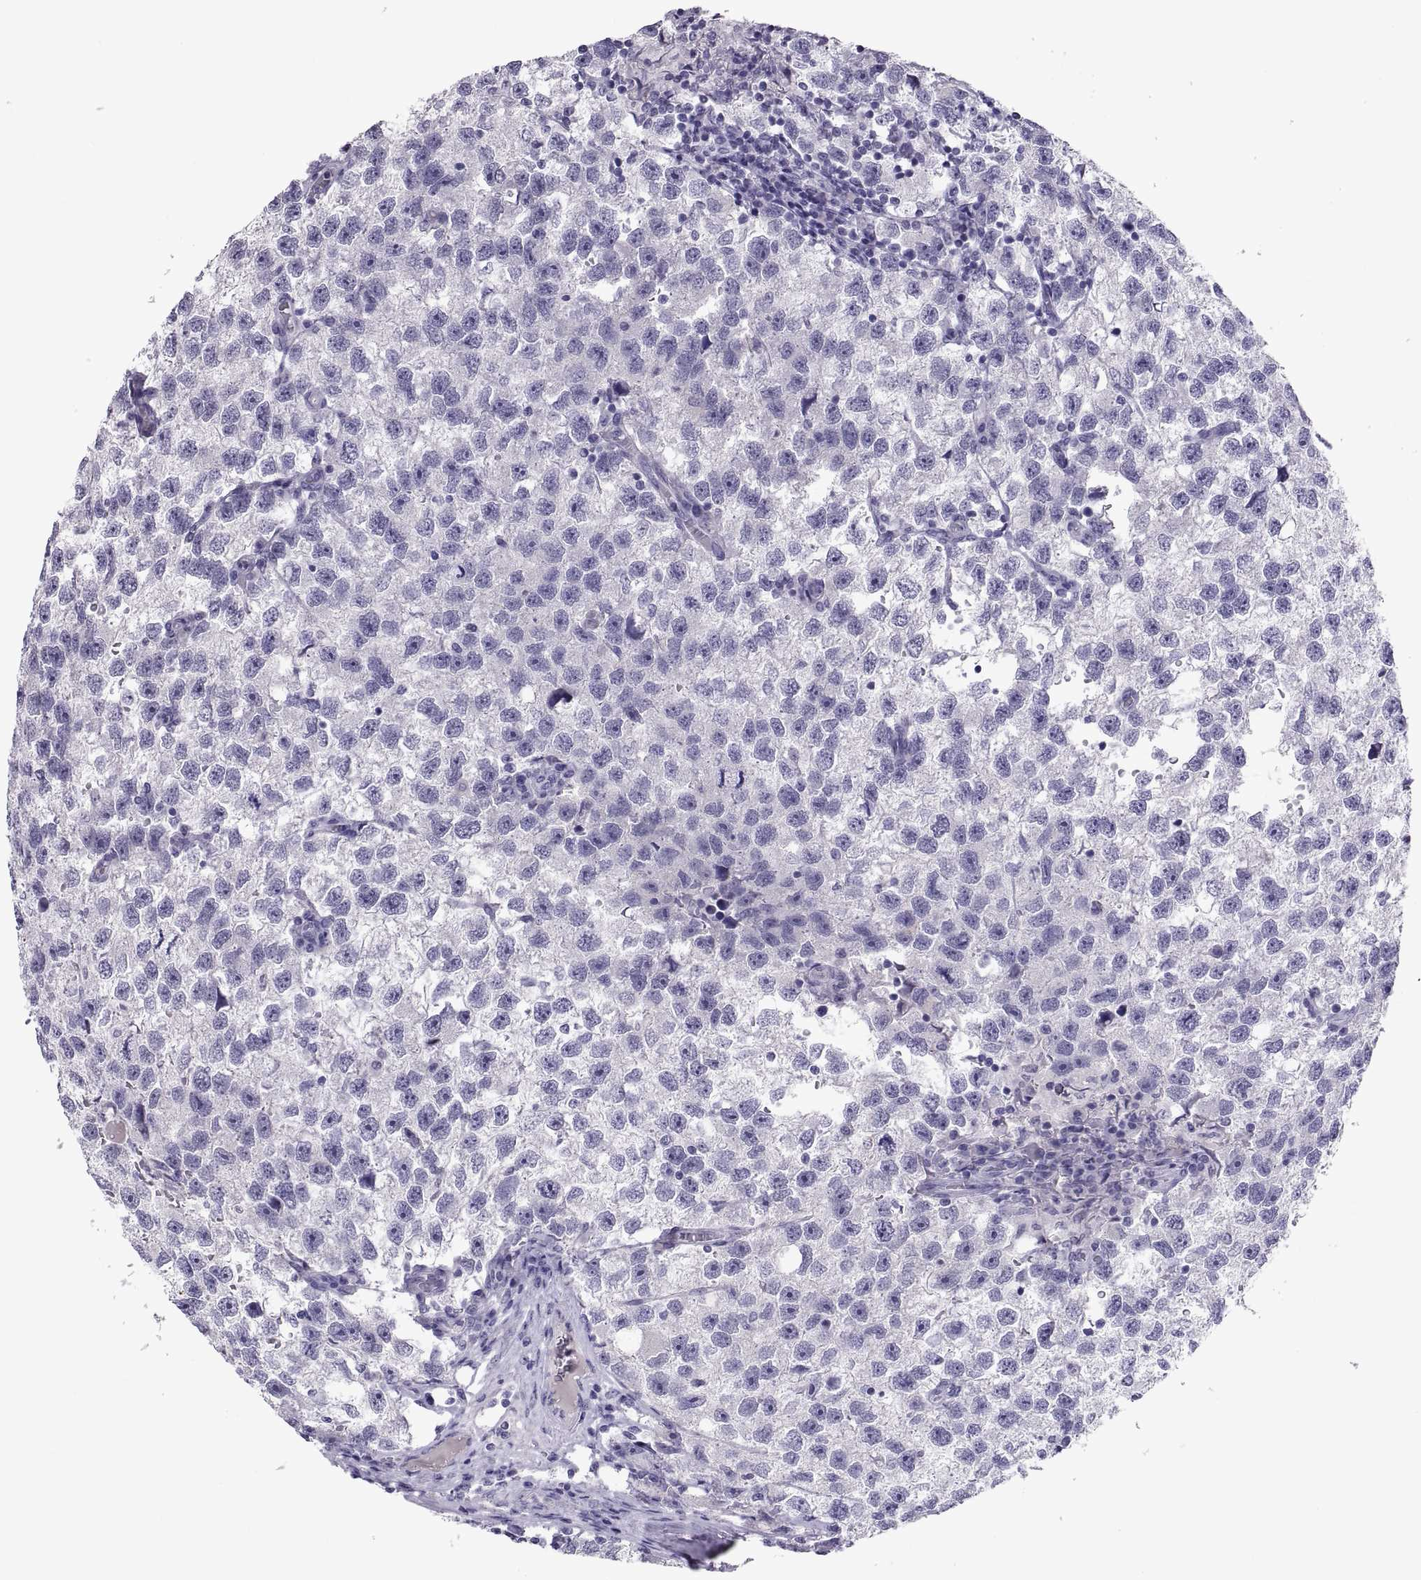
{"staining": {"intensity": "negative", "quantity": "none", "location": "none"}, "tissue": "testis cancer", "cell_type": "Tumor cells", "image_type": "cancer", "snomed": [{"axis": "morphology", "description": "Seminoma, NOS"}, {"axis": "topography", "description": "Testis"}], "caption": "Testis cancer (seminoma) stained for a protein using IHC reveals no staining tumor cells.", "gene": "RGS20", "patient": {"sex": "male", "age": 26}}